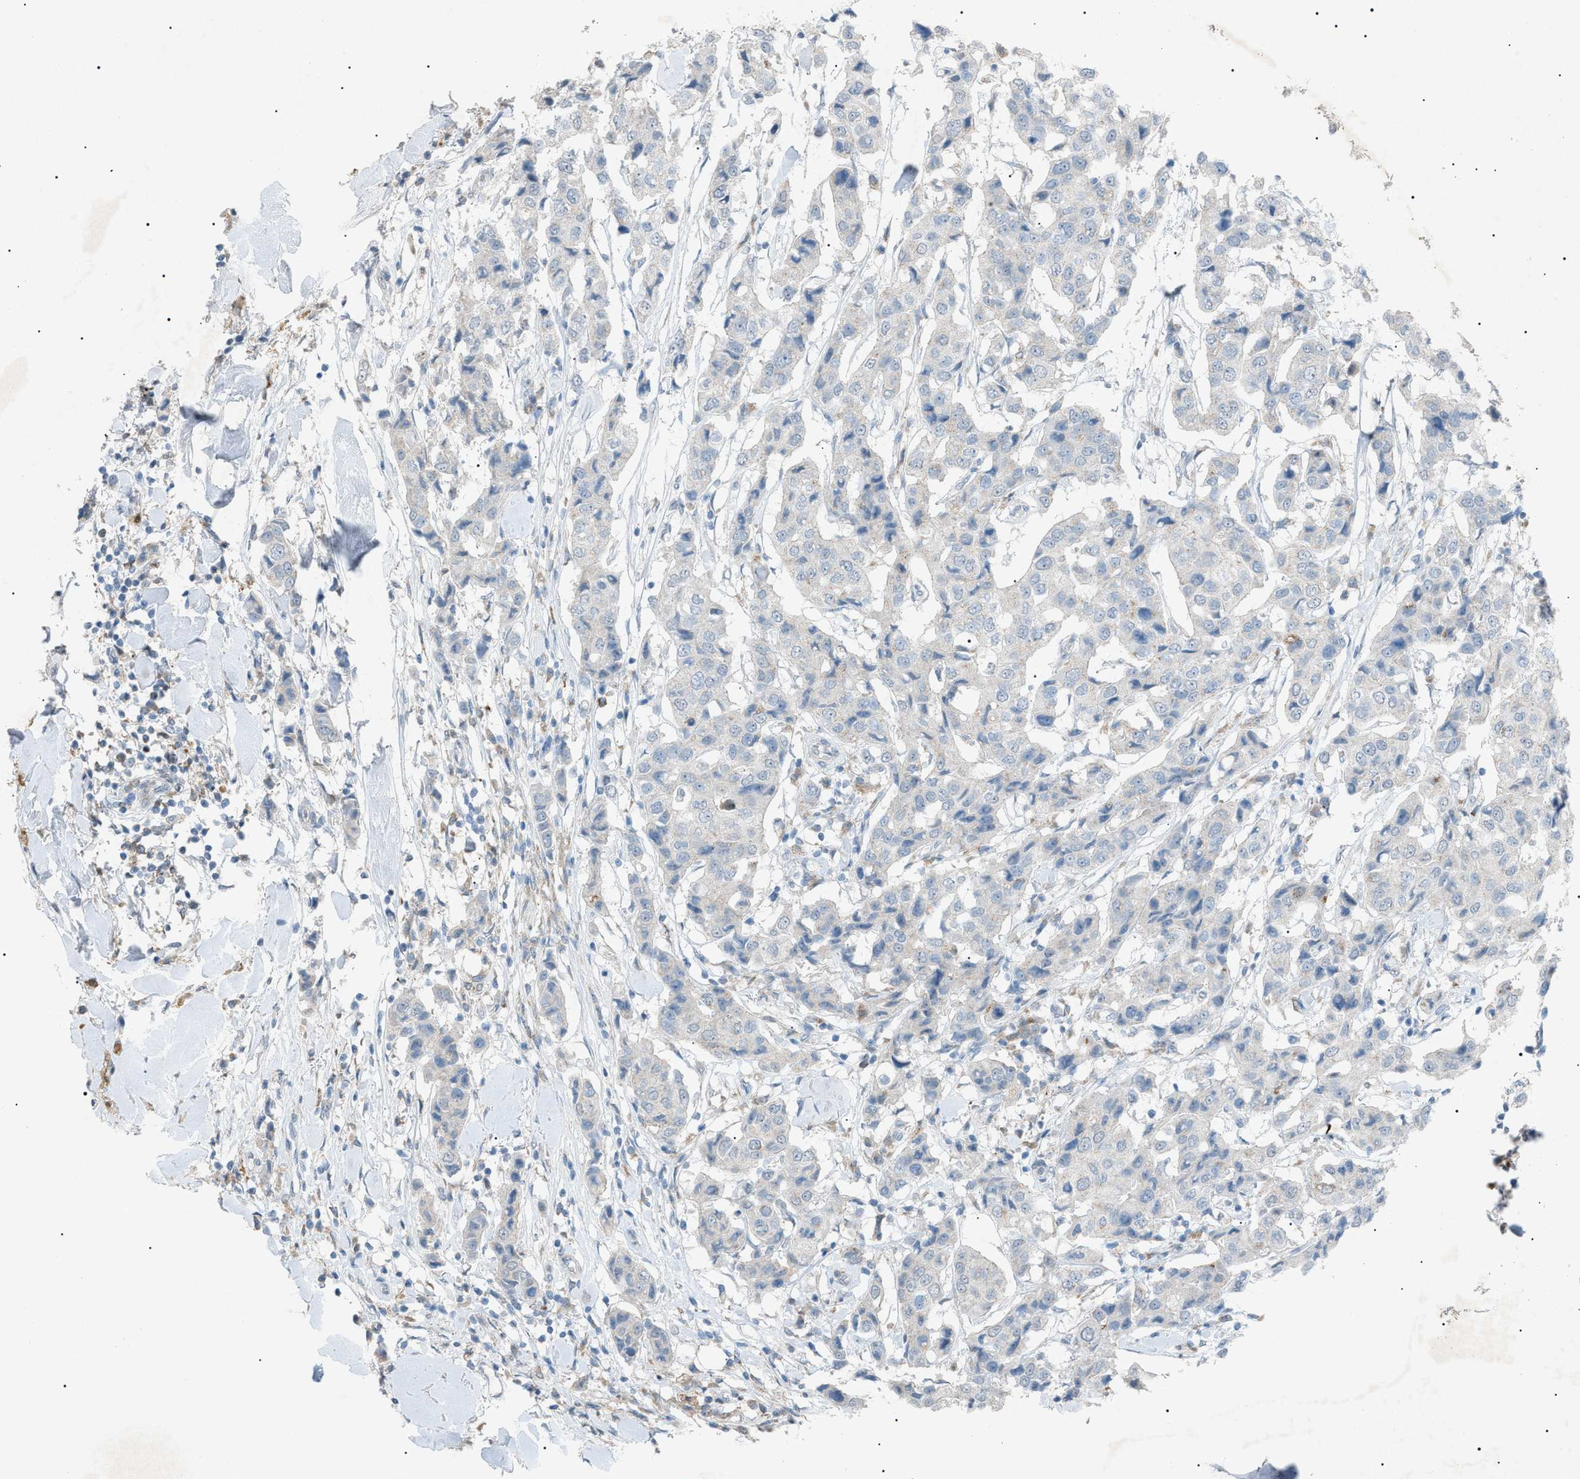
{"staining": {"intensity": "negative", "quantity": "none", "location": "none"}, "tissue": "breast cancer", "cell_type": "Tumor cells", "image_type": "cancer", "snomed": [{"axis": "morphology", "description": "Duct carcinoma"}, {"axis": "topography", "description": "Breast"}], "caption": "This is a photomicrograph of IHC staining of breast cancer, which shows no expression in tumor cells.", "gene": "BTK", "patient": {"sex": "female", "age": 80}}